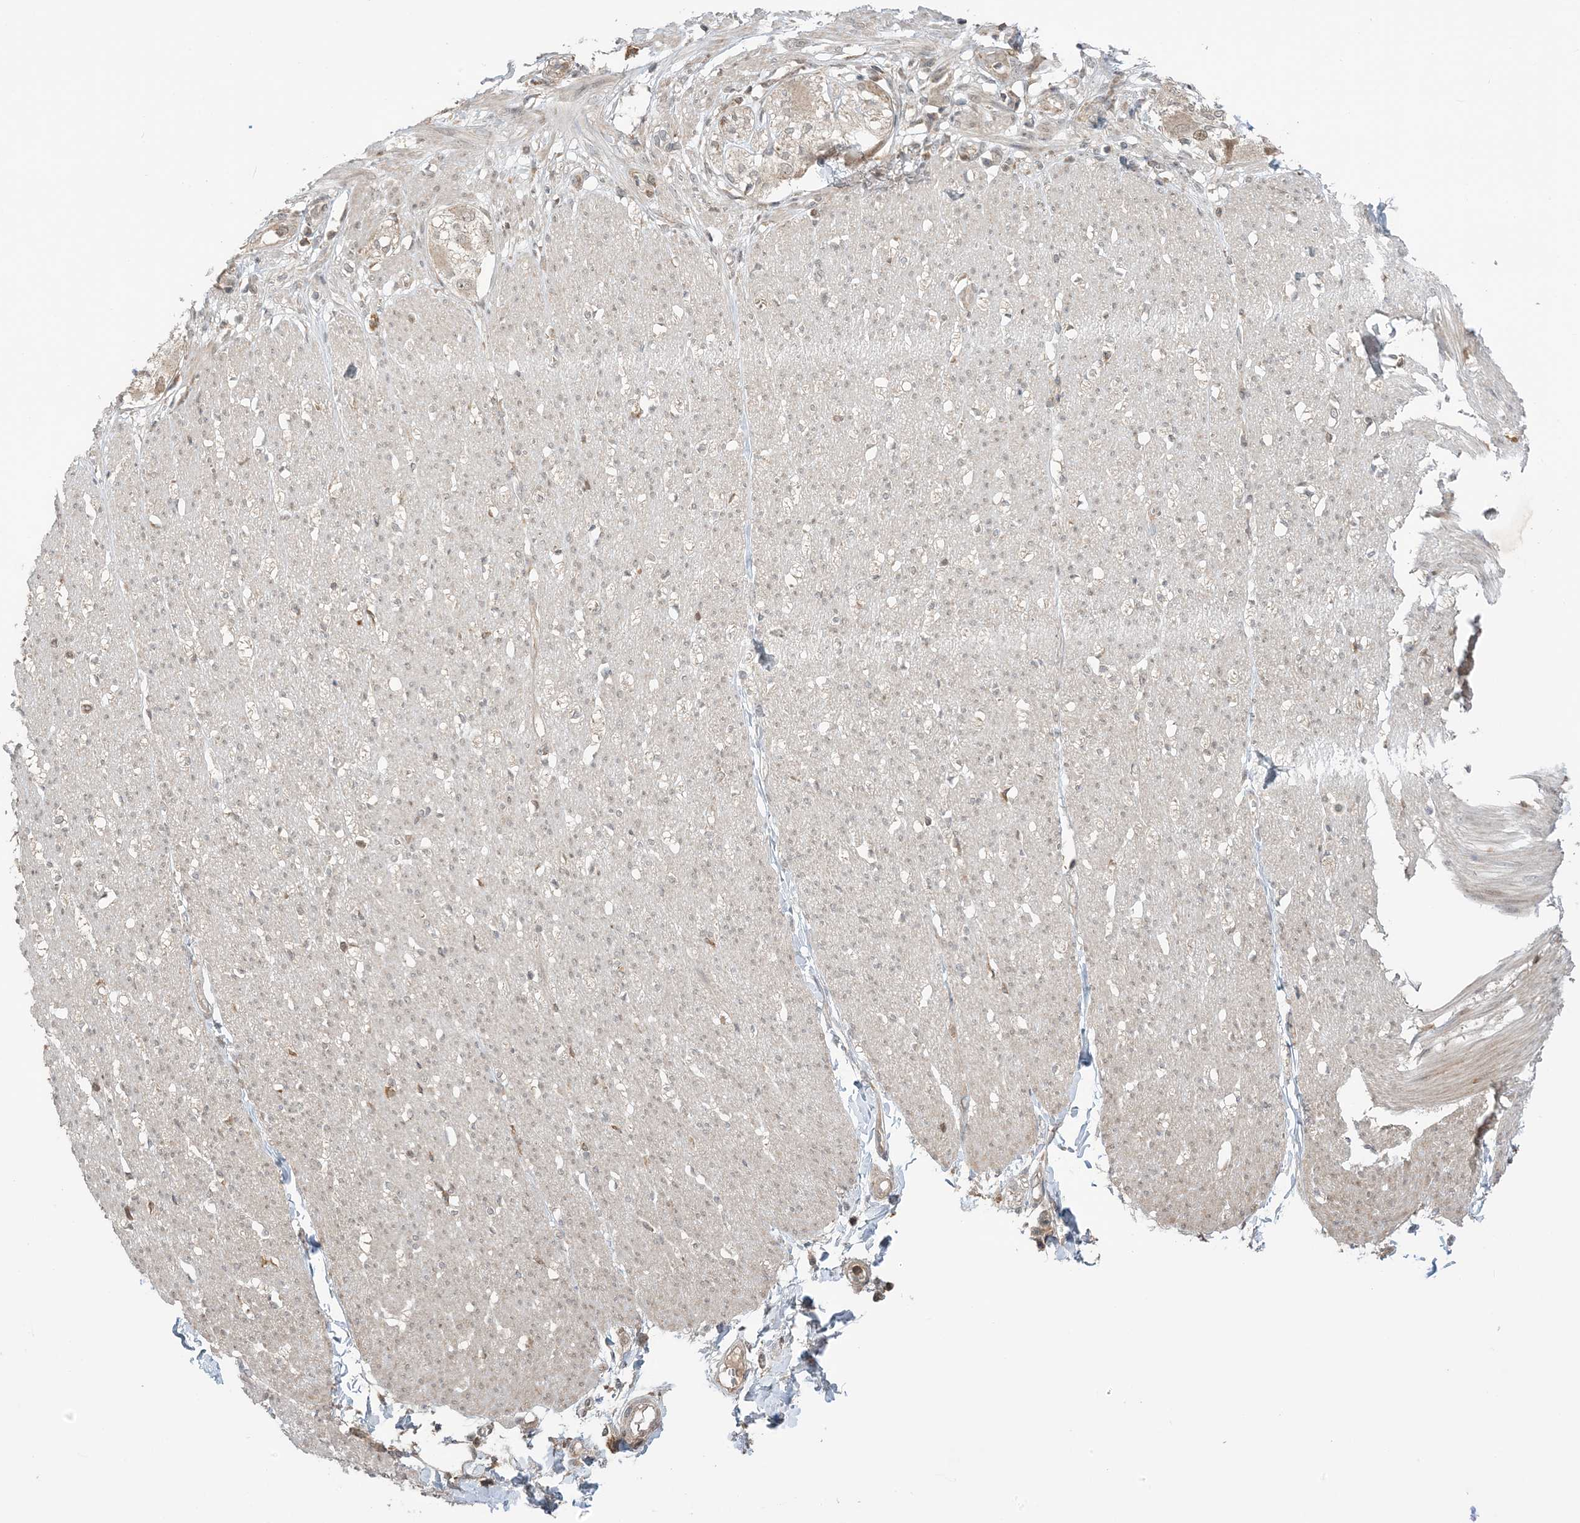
{"staining": {"intensity": "moderate", "quantity": "<25%", "location": "cytoplasmic/membranous,nuclear"}, "tissue": "smooth muscle", "cell_type": "Smooth muscle cells", "image_type": "normal", "snomed": [{"axis": "morphology", "description": "Normal tissue, NOS"}, {"axis": "morphology", "description": "Adenocarcinoma, NOS"}, {"axis": "topography", "description": "Colon"}, {"axis": "topography", "description": "Peripheral nerve tissue"}], "caption": "DAB immunohistochemical staining of unremarkable human smooth muscle displays moderate cytoplasmic/membranous,nuclear protein positivity in about <25% of smooth muscle cells. The staining was performed using DAB (3,3'-diaminobenzidine), with brown indicating positive protein expression. Nuclei are stained blue with hematoxylin.", "gene": "PHLDB2", "patient": {"sex": "male", "age": 14}}